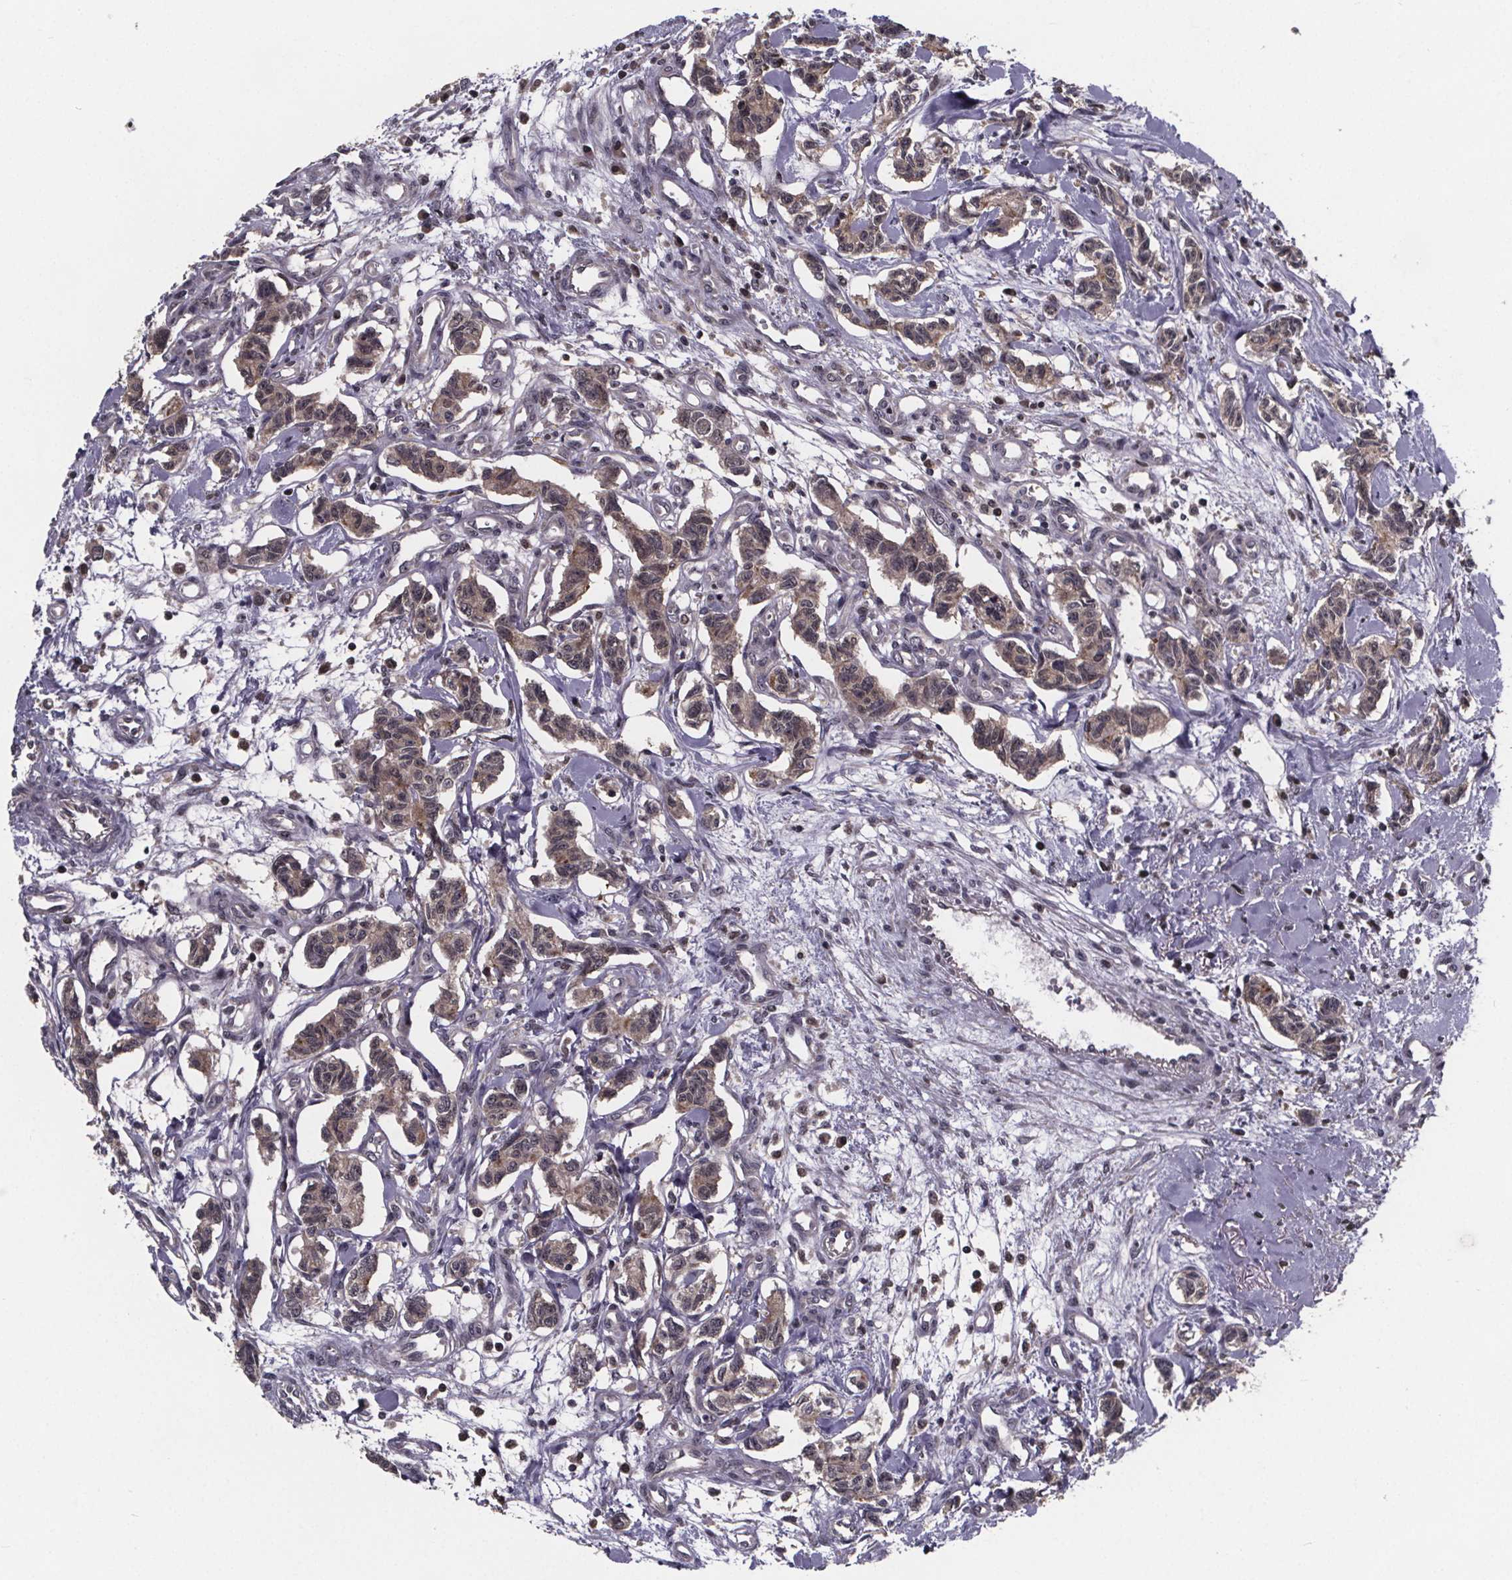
{"staining": {"intensity": "weak", "quantity": "25%-75%", "location": "cytoplasmic/membranous"}, "tissue": "carcinoid", "cell_type": "Tumor cells", "image_type": "cancer", "snomed": [{"axis": "morphology", "description": "Carcinoid, malignant, NOS"}, {"axis": "topography", "description": "Kidney"}], "caption": "About 25%-75% of tumor cells in human carcinoid demonstrate weak cytoplasmic/membranous protein staining as visualized by brown immunohistochemical staining.", "gene": "FN3KRP", "patient": {"sex": "female", "age": 41}}